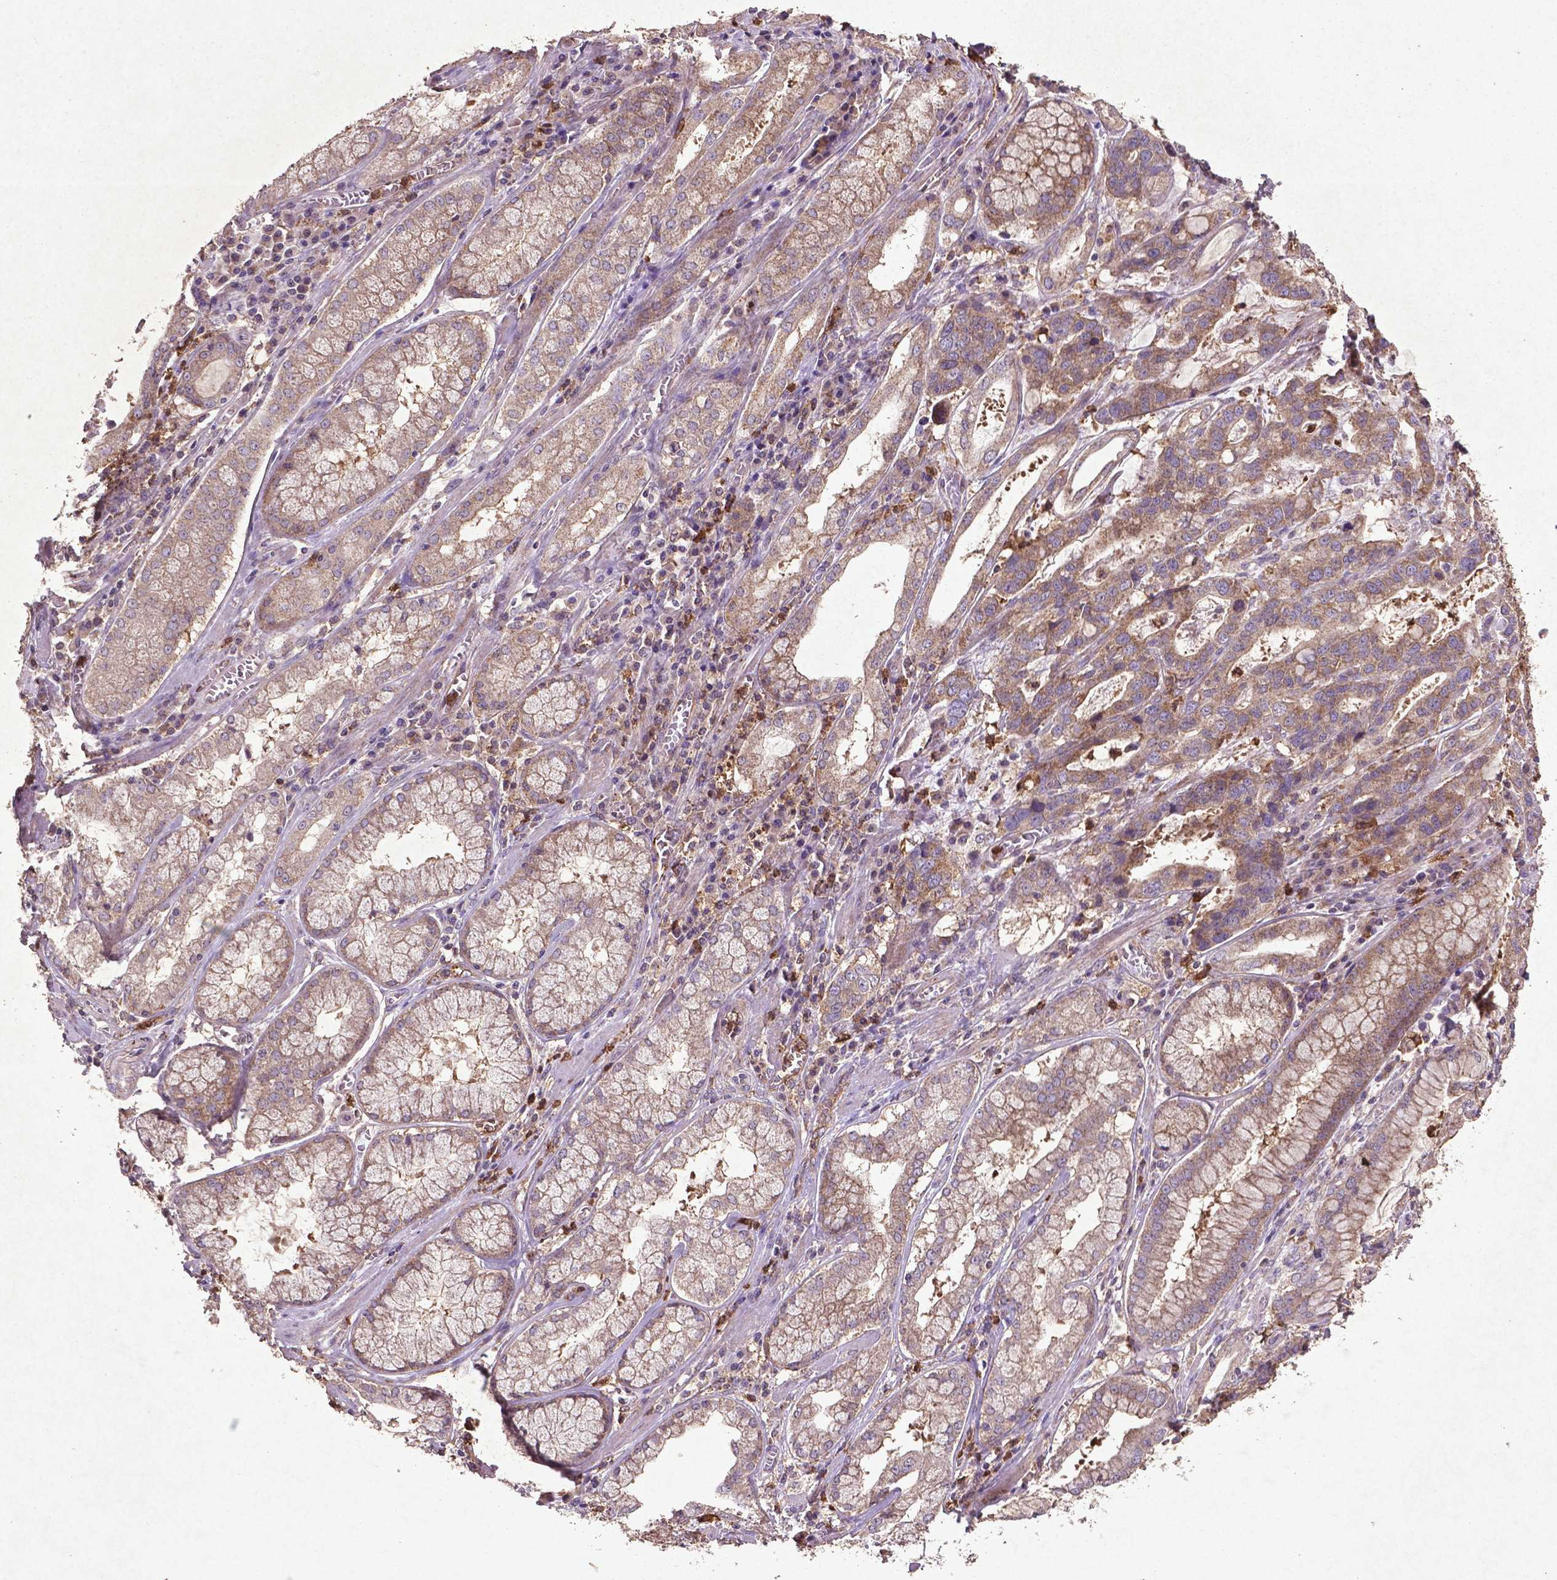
{"staining": {"intensity": "moderate", "quantity": ">75%", "location": "cytoplasmic/membranous"}, "tissue": "stomach cancer", "cell_type": "Tumor cells", "image_type": "cancer", "snomed": [{"axis": "morphology", "description": "Adenocarcinoma, NOS"}, {"axis": "topography", "description": "Stomach, lower"}], "caption": "High-power microscopy captured an immunohistochemistry (IHC) photomicrograph of stomach adenocarcinoma, revealing moderate cytoplasmic/membranous staining in approximately >75% of tumor cells. (brown staining indicates protein expression, while blue staining denotes nuclei).", "gene": "MTOR", "patient": {"sex": "female", "age": 76}}